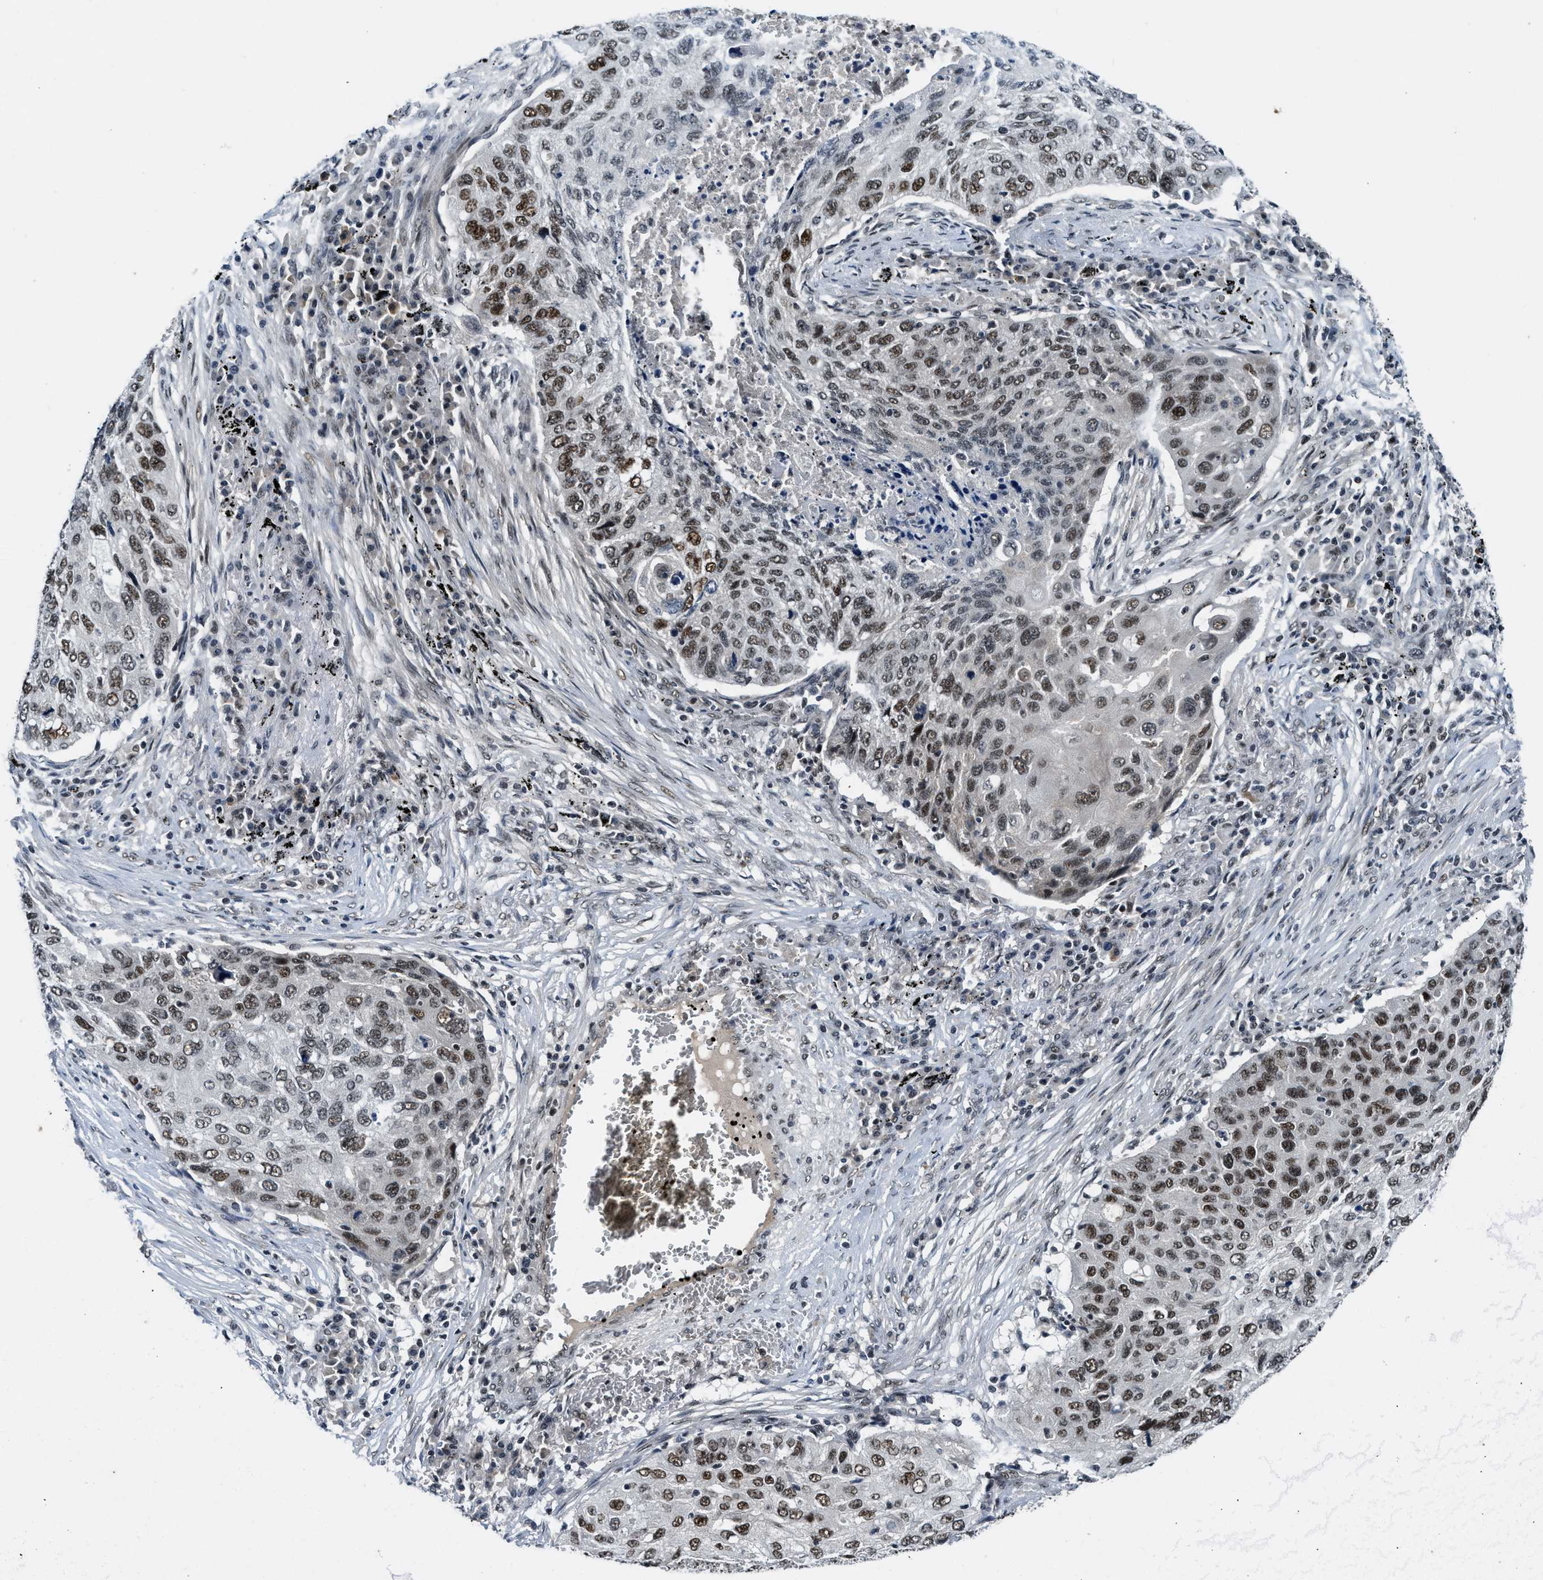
{"staining": {"intensity": "moderate", "quantity": ">75%", "location": "nuclear"}, "tissue": "lung cancer", "cell_type": "Tumor cells", "image_type": "cancer", "snomed": [{"axis": "morphology", "description": "Squamous cell carcinoma, NOS"}, {"axis": "topography", "description": "Lung"}], "caption": "This micrograph displays IHC staining of human lung cancer, with medium moderate nuclear expression in approximately >75% of tumor cells.", "gene": "NCOA1", "patient": {"sex": "female", "age": 63}}